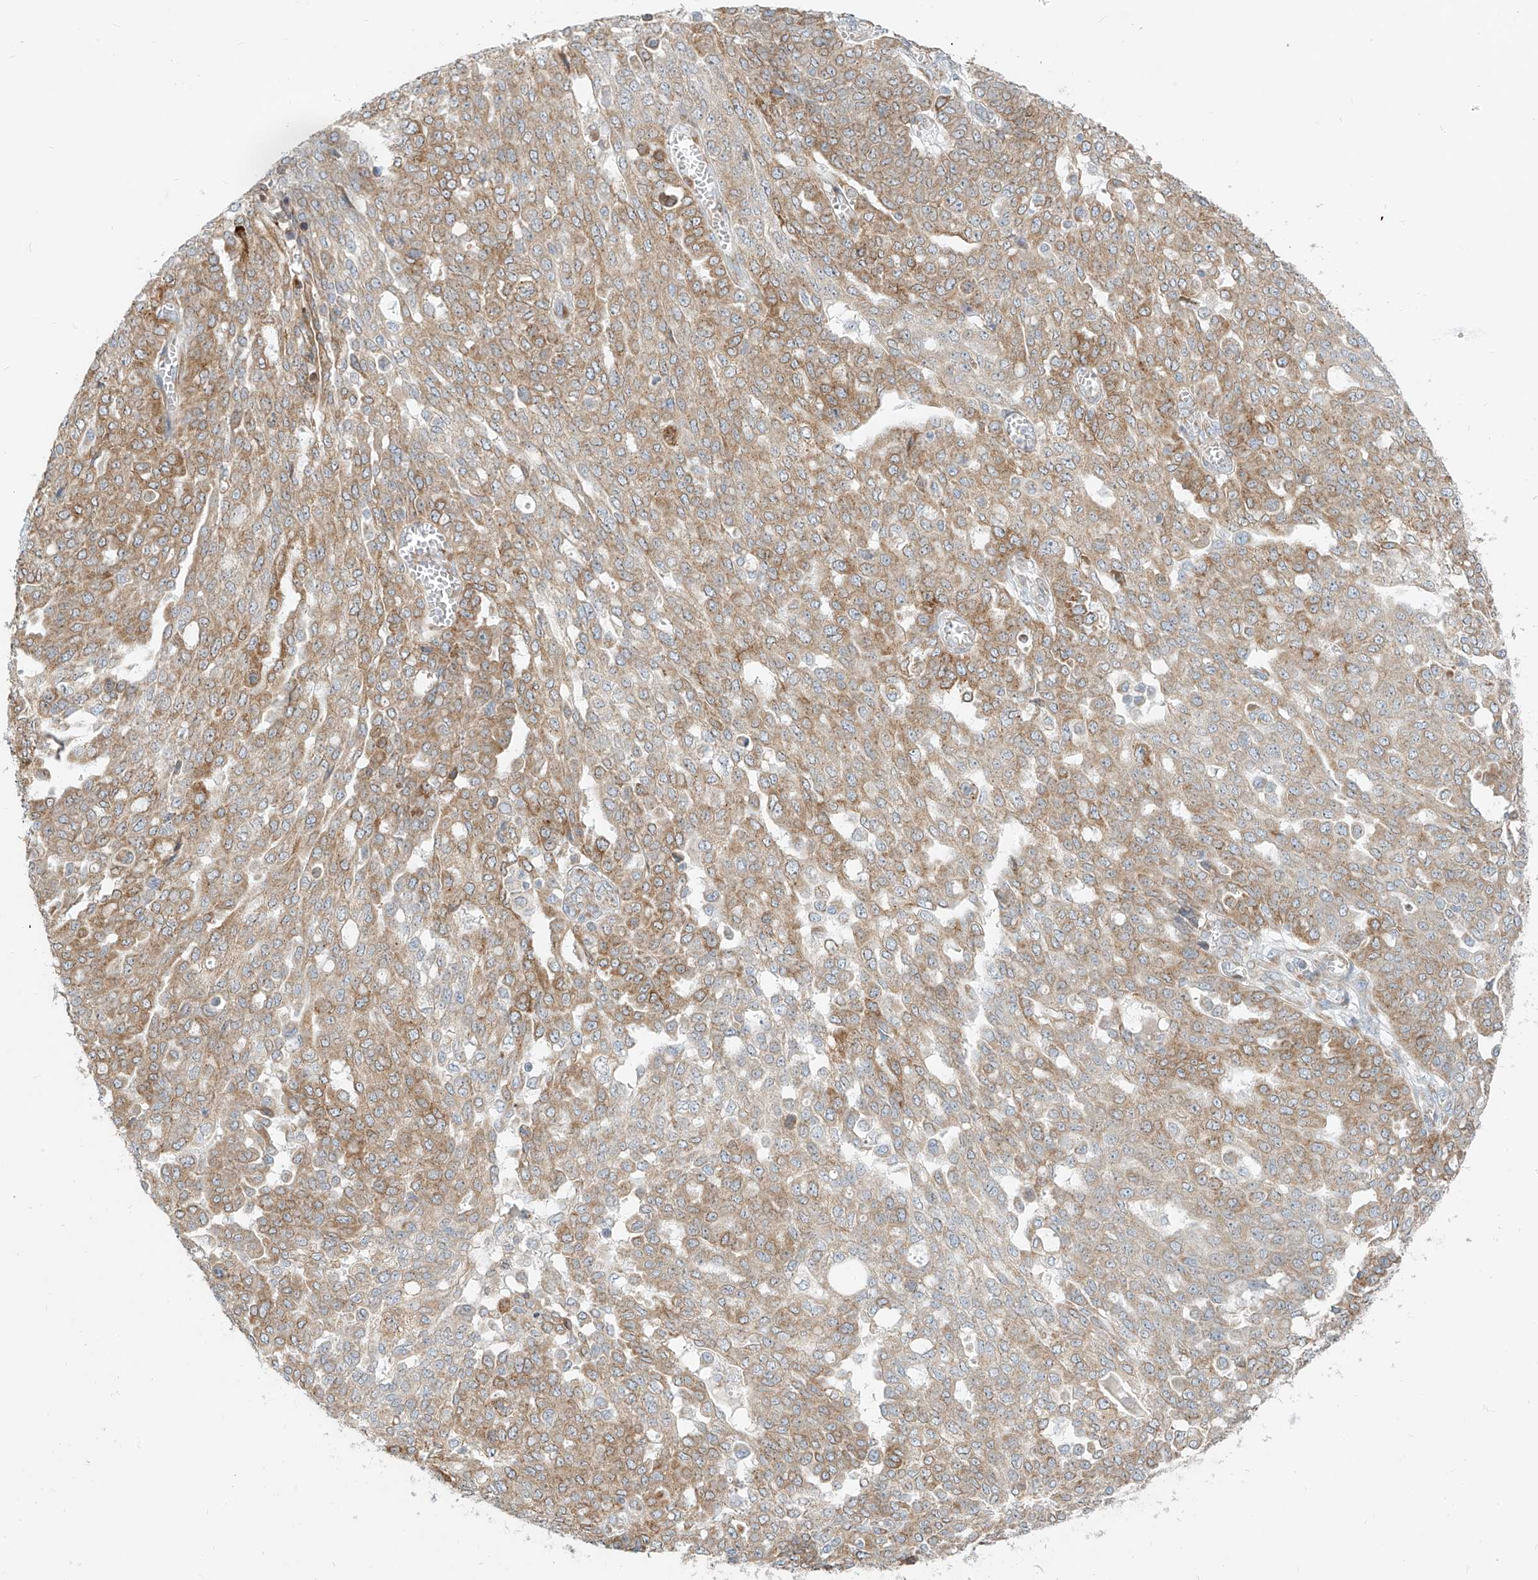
{"staining": {"intensity": "moderate", "quantity": ">75%", "location": "cytoplasmic/membranous"}, "tissue": "ovarian cancer", "cell_type": "Tumor cells", "image_type": "cancer", "snomed": [{"axis": "morphology", "description": "Cystadenocarcinoma, serous, NOS"}, {"axis": "topography", "description": "Soft tissue"}, {"axis": "topography", "description": "Ovary"}], "caption": "Brown immunohistochemical staining in human ovarian cancer displays moderate cytoplasmic/membranous staining in about >75% of tumor cells.", "gene": "STT3A", "patient": {"sex": "female", "age": 57}}